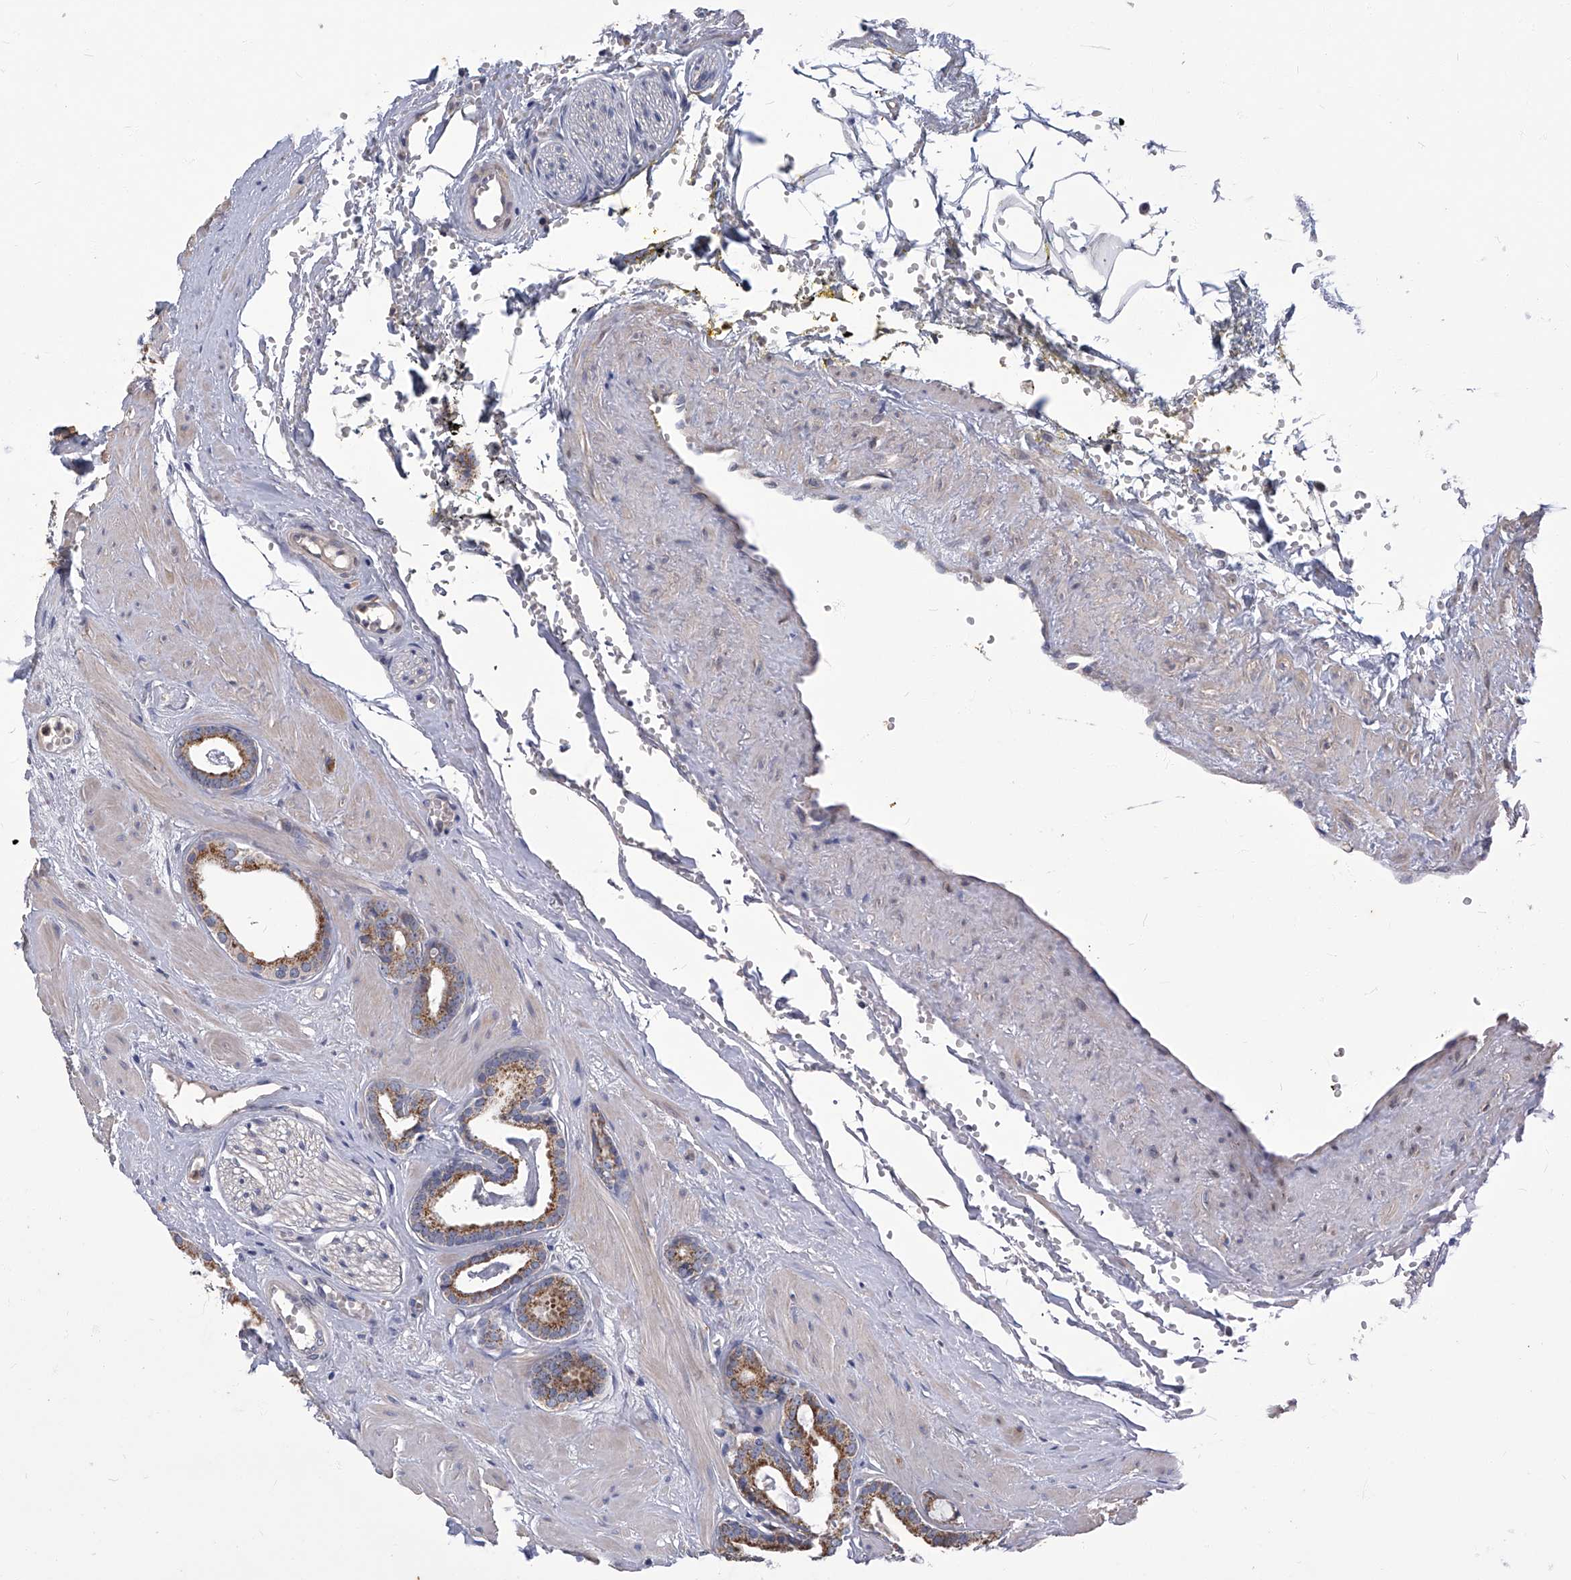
{"staining": {"intensity": "moderate", "quantity": ">75%", "location": "cytoplasmic/membranous"}, "tissue": "prostate cancer", "cell_type": "Tumor cells", "image_type": "cancer", "snomed": [{"axis": "morphology", "description": "Adenocarcinoma, Low grade"}, {"axis": "topography", "description": "Prostate"}], "caption": "Prostate adenocarcinoma (low-grade) stained for a protein shows moderate cytoplasmic/membranous positivity in tumor cells. (Stains: DAB (3,3'-diaminobenzidine) in brown, nuclei in blue, Microscopy: brightfield microscopy at high magnification).", "gene": "TGFBR1", "patient": {"sex": "male", "age": 53}}